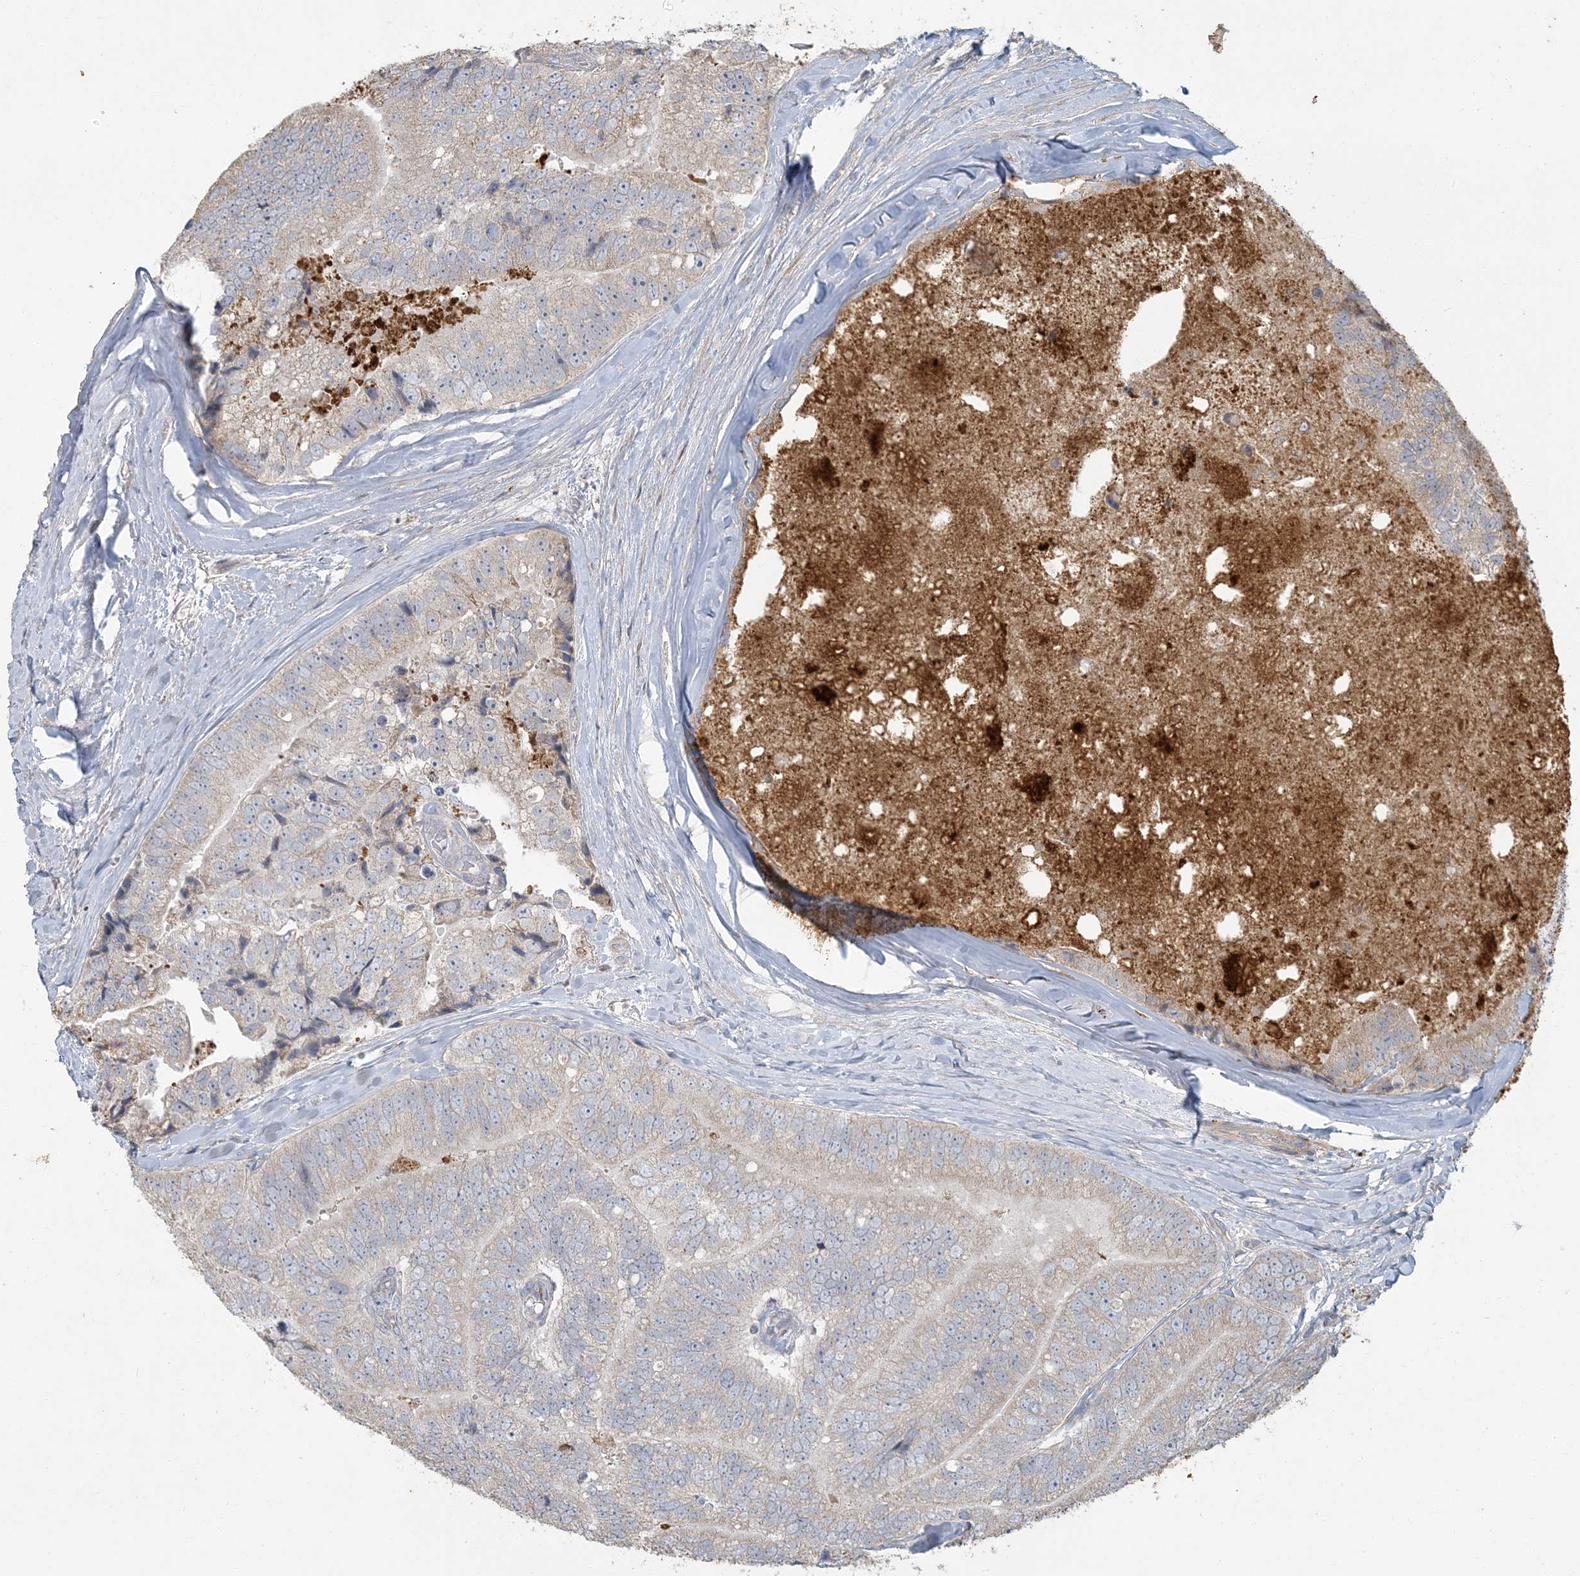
{"staining": {"intensity": "weak", "quantity": "25%-75%", "location": "cytoplasmic/membranous"}, "tissue": "prostate cancer", "cell_type": "Tumor cells", "image_type": "cancer", "snomed": [{"axis": "morphology", "description": "Adenocarcinoma, High grade"}, {"axis": "topography", "description": "Prostate"}], "caption": "Prostate cancer tissue shows weak cytoplasmic/membranous positivity in about 25%-75% of tumor cells", "gene": "LTN1", "patient": {"sex": "male", "age": 70}}